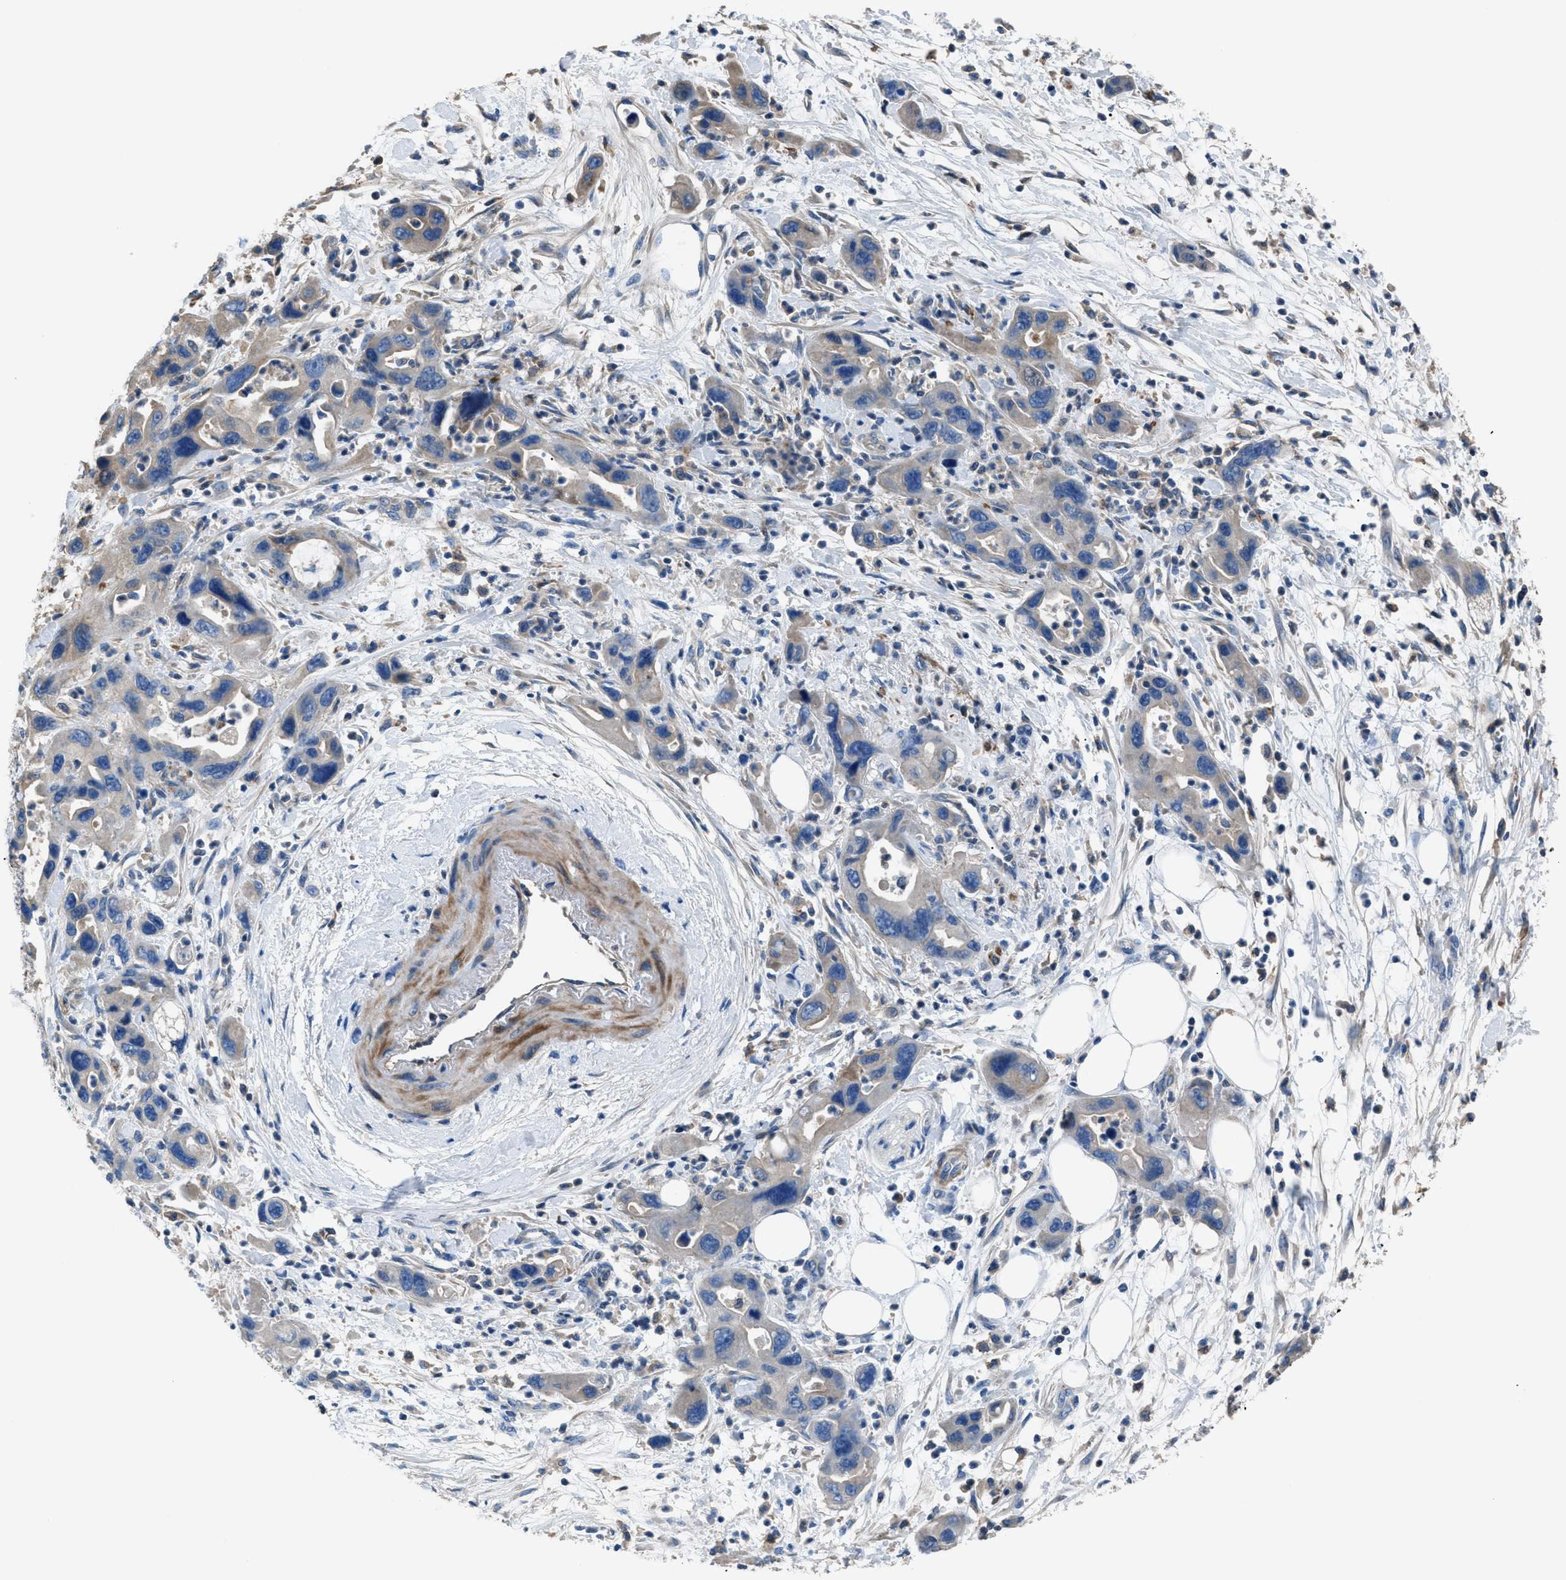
{"staining": {"intensity": "negative", "quantity": "none", "location": "none"}, "tissue": "pancreatic cancer", "cell_type": "Tumor cells", "image_type": "cancer", "snomed": [{"axis": "morphology", "description": "Normal tissue, NOS"}, {"axis": "morphology", "description": "Adenocarcinoma, NOS"}, {"axis": "topography", "description": "Pancreas"}], "caption": "This is an IHC histopathology image of adenocarcinoma (pancreatic). There is no positivity in tumor cells.", "gene": "SGCZ", "patient": {"sex": "female", "age": 71}}